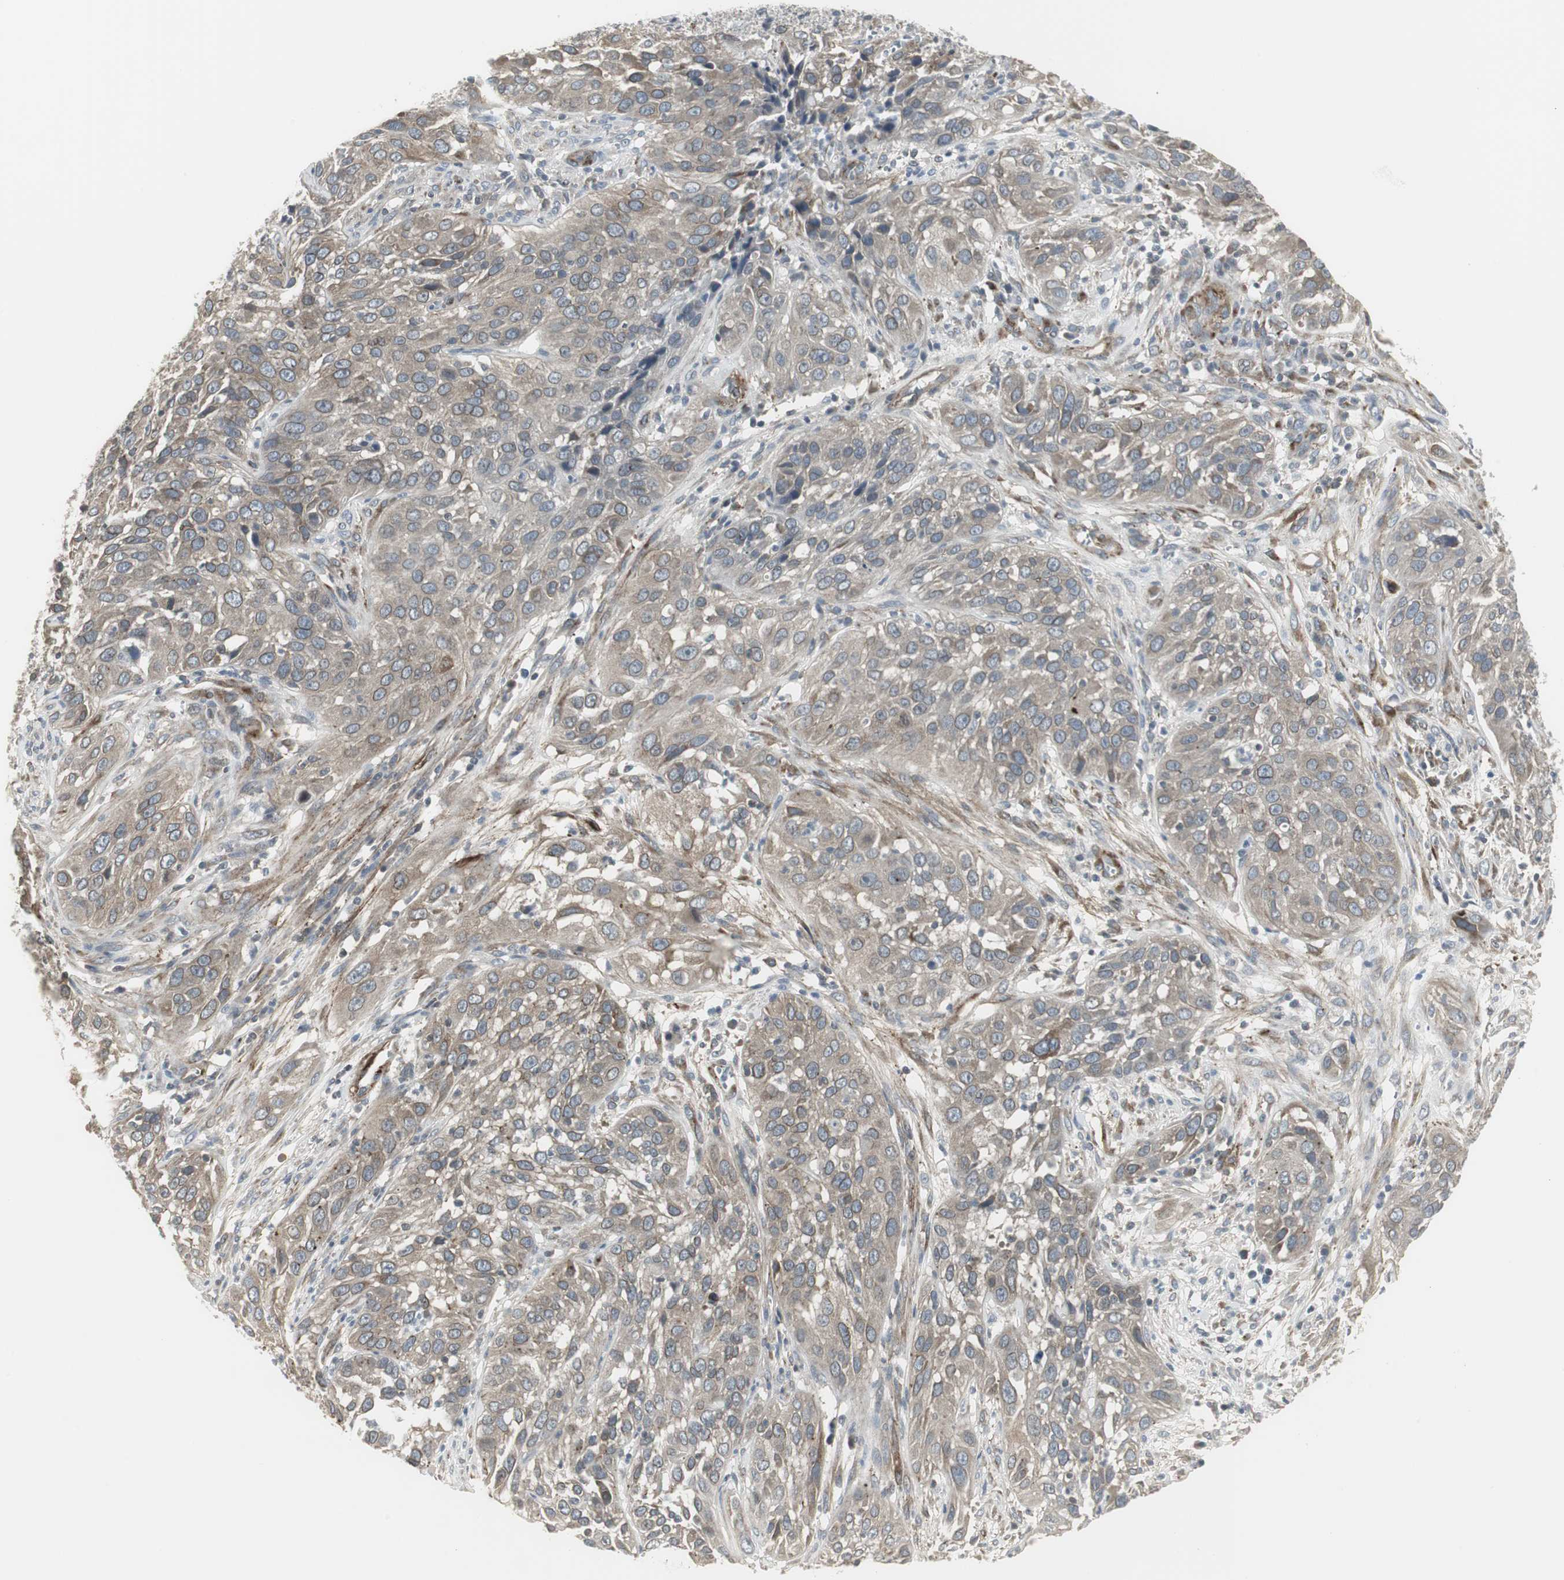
{"staining": {"intensity": "weak", "quantity": ">75%", "location": "cytoplasmic/membranous"}, "tissue": "cervical cancer", "cell_type": "Tumor cells", "image_type": "cancer", "snomed": [{"axis": "morphology", "description": "Squamous cell carcinoma, NOS"}, {"axis": "topography", "description": "Cervix"}], "caption": "Weak cytoplasmic/membranous expression is seen in about >75% of tumor cells in cervical cancer.", "gene": "SCYL3", "patient": {"sex": "female", "age": 32}}